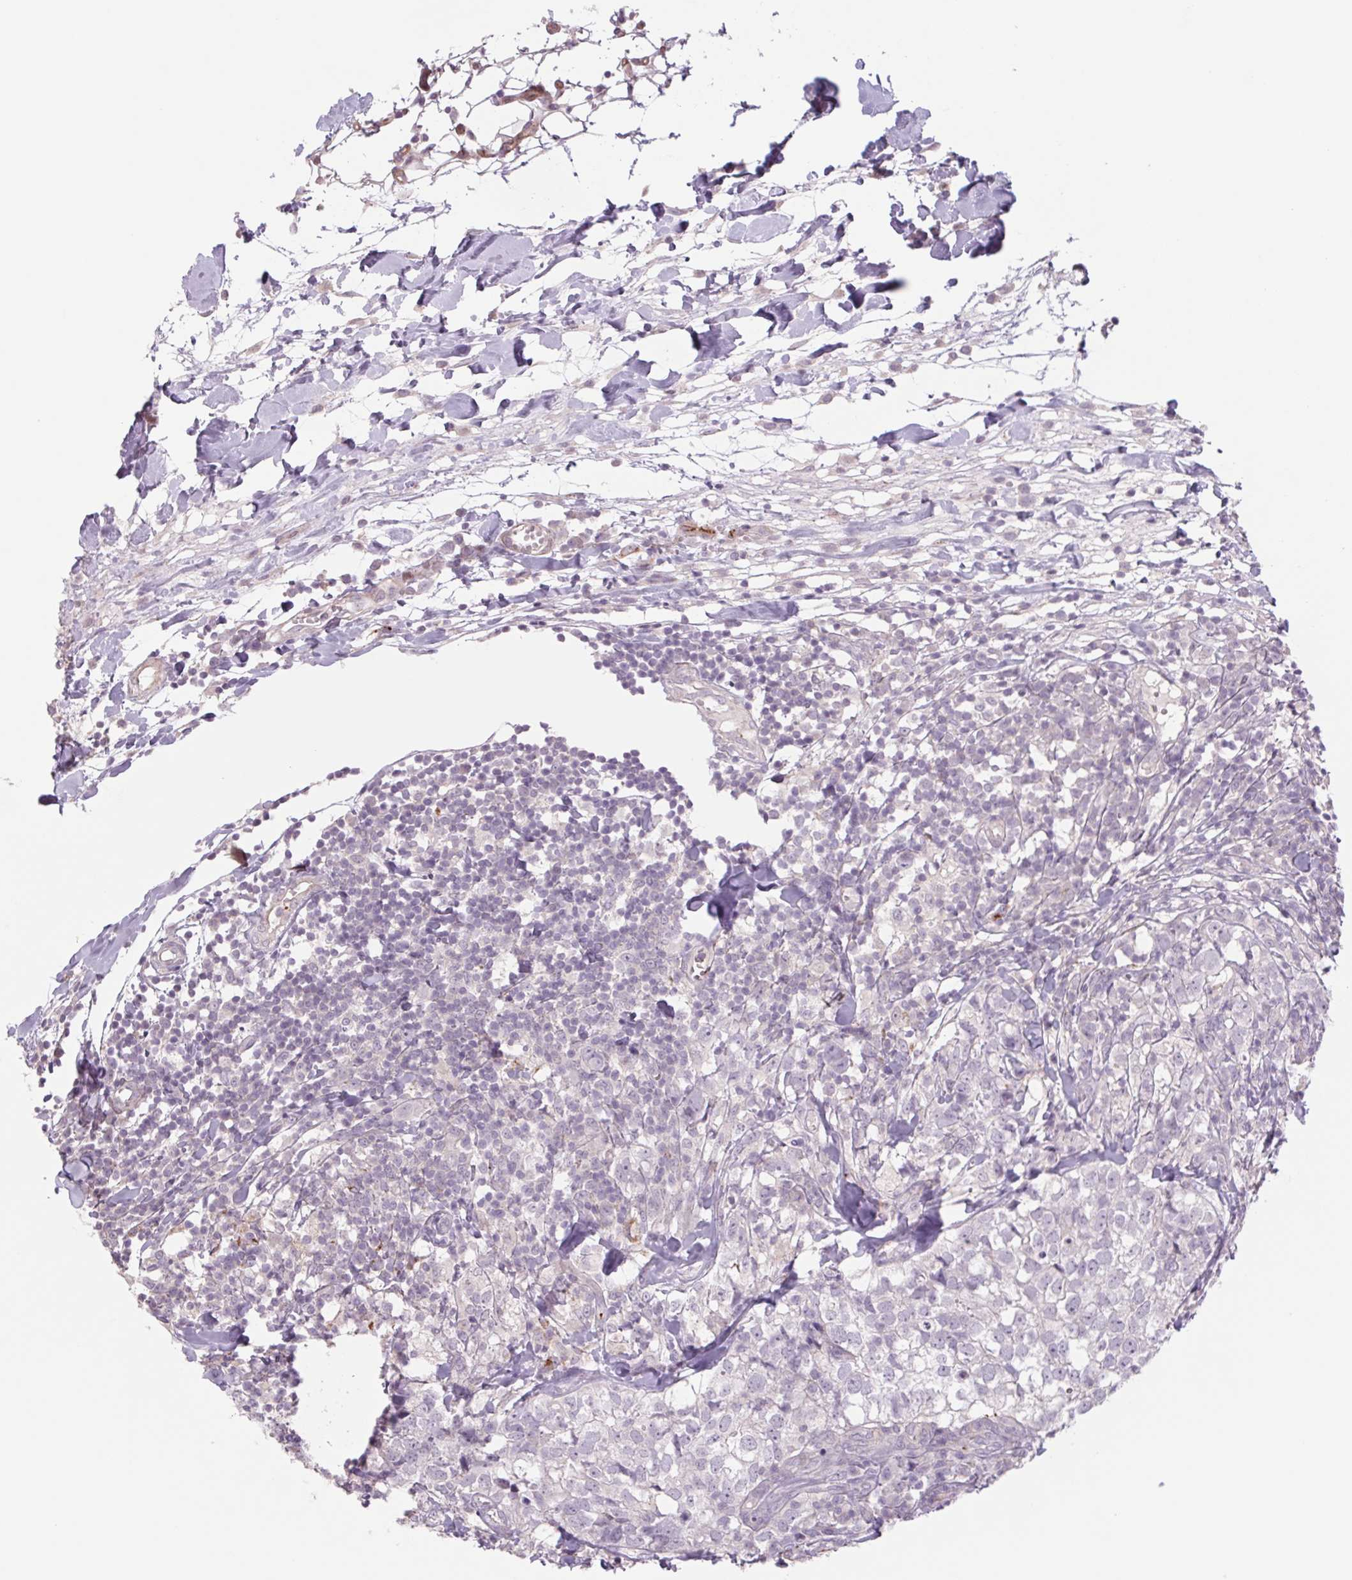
{"staining": {"intensity": "negative", "quantity": "none", "location": "none"}, "tissue": "breast cancer", "cell_type": "Tumor cells", "image_type": "cancer", "snomed": [{"axis": "morphology", "description": "Duct carcinoma"}, {"axis": "topography", "description": "Breast"}], "caption": "Tumor cells show no significant positivity in infiltrating ductal carcinoma (breast).", "gene": "MS4A13", "patient": {"sex": "female", "age": 30}}